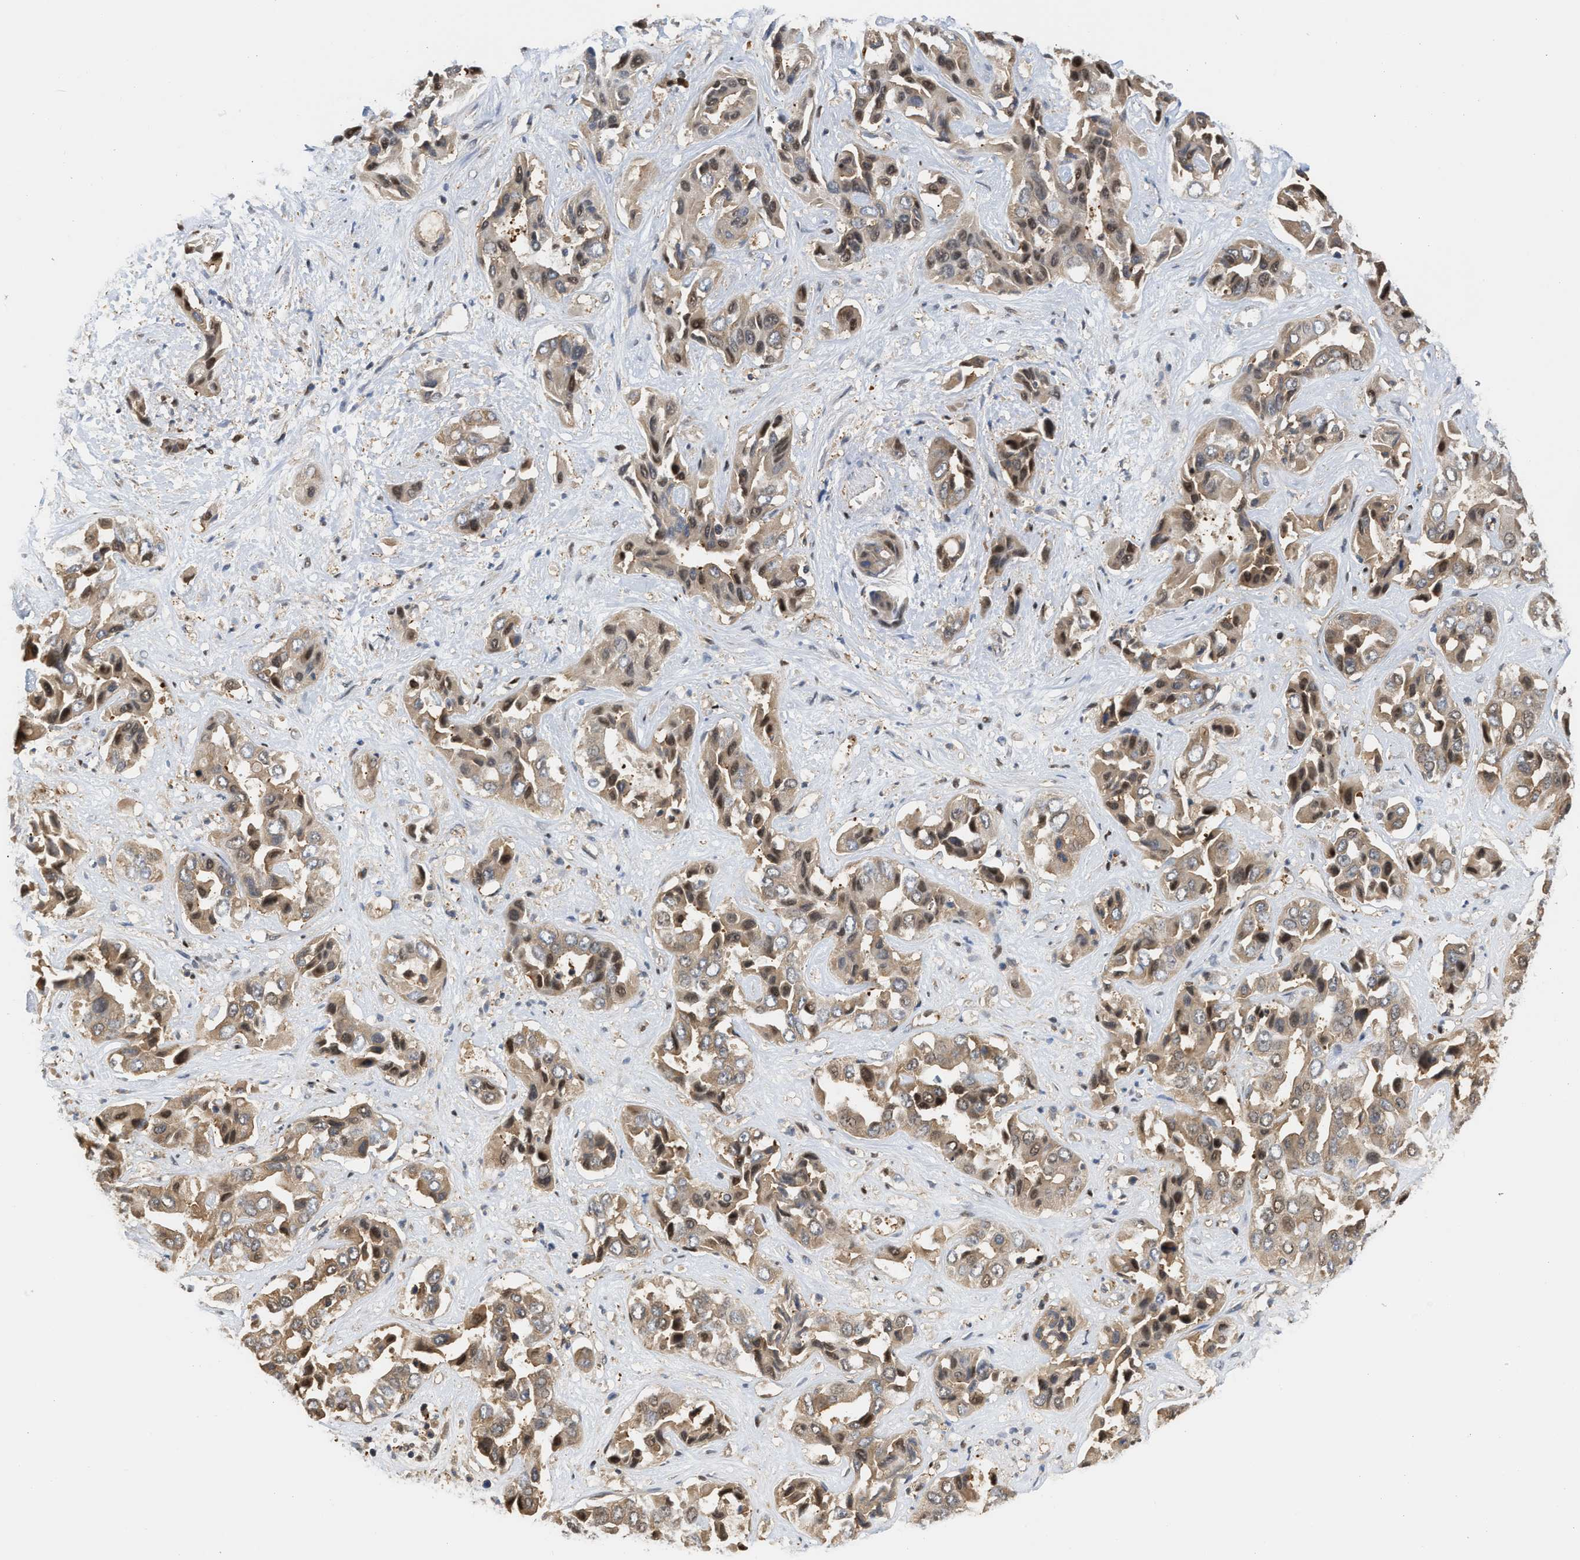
{"staining": {"intensity": "weak", "quantity": ">75%", "location": "cytoplasmic/membranous,nuclear"}, "tissue": "liver cancer", "cell_type": "Tumor cells", "image_type": "cancer", "snomed": [{"axis": "morphology", "description": "Cholangiocarcinoma"}, {"axis": "topography", "description": "Liver"}], "caption": "Liver cancer (cholangiocarcinoma) stained with a protein marker shows weak staining in tumor cells.", "gene": "SCAI", "patient": {"sex": "female", "age": 52}}